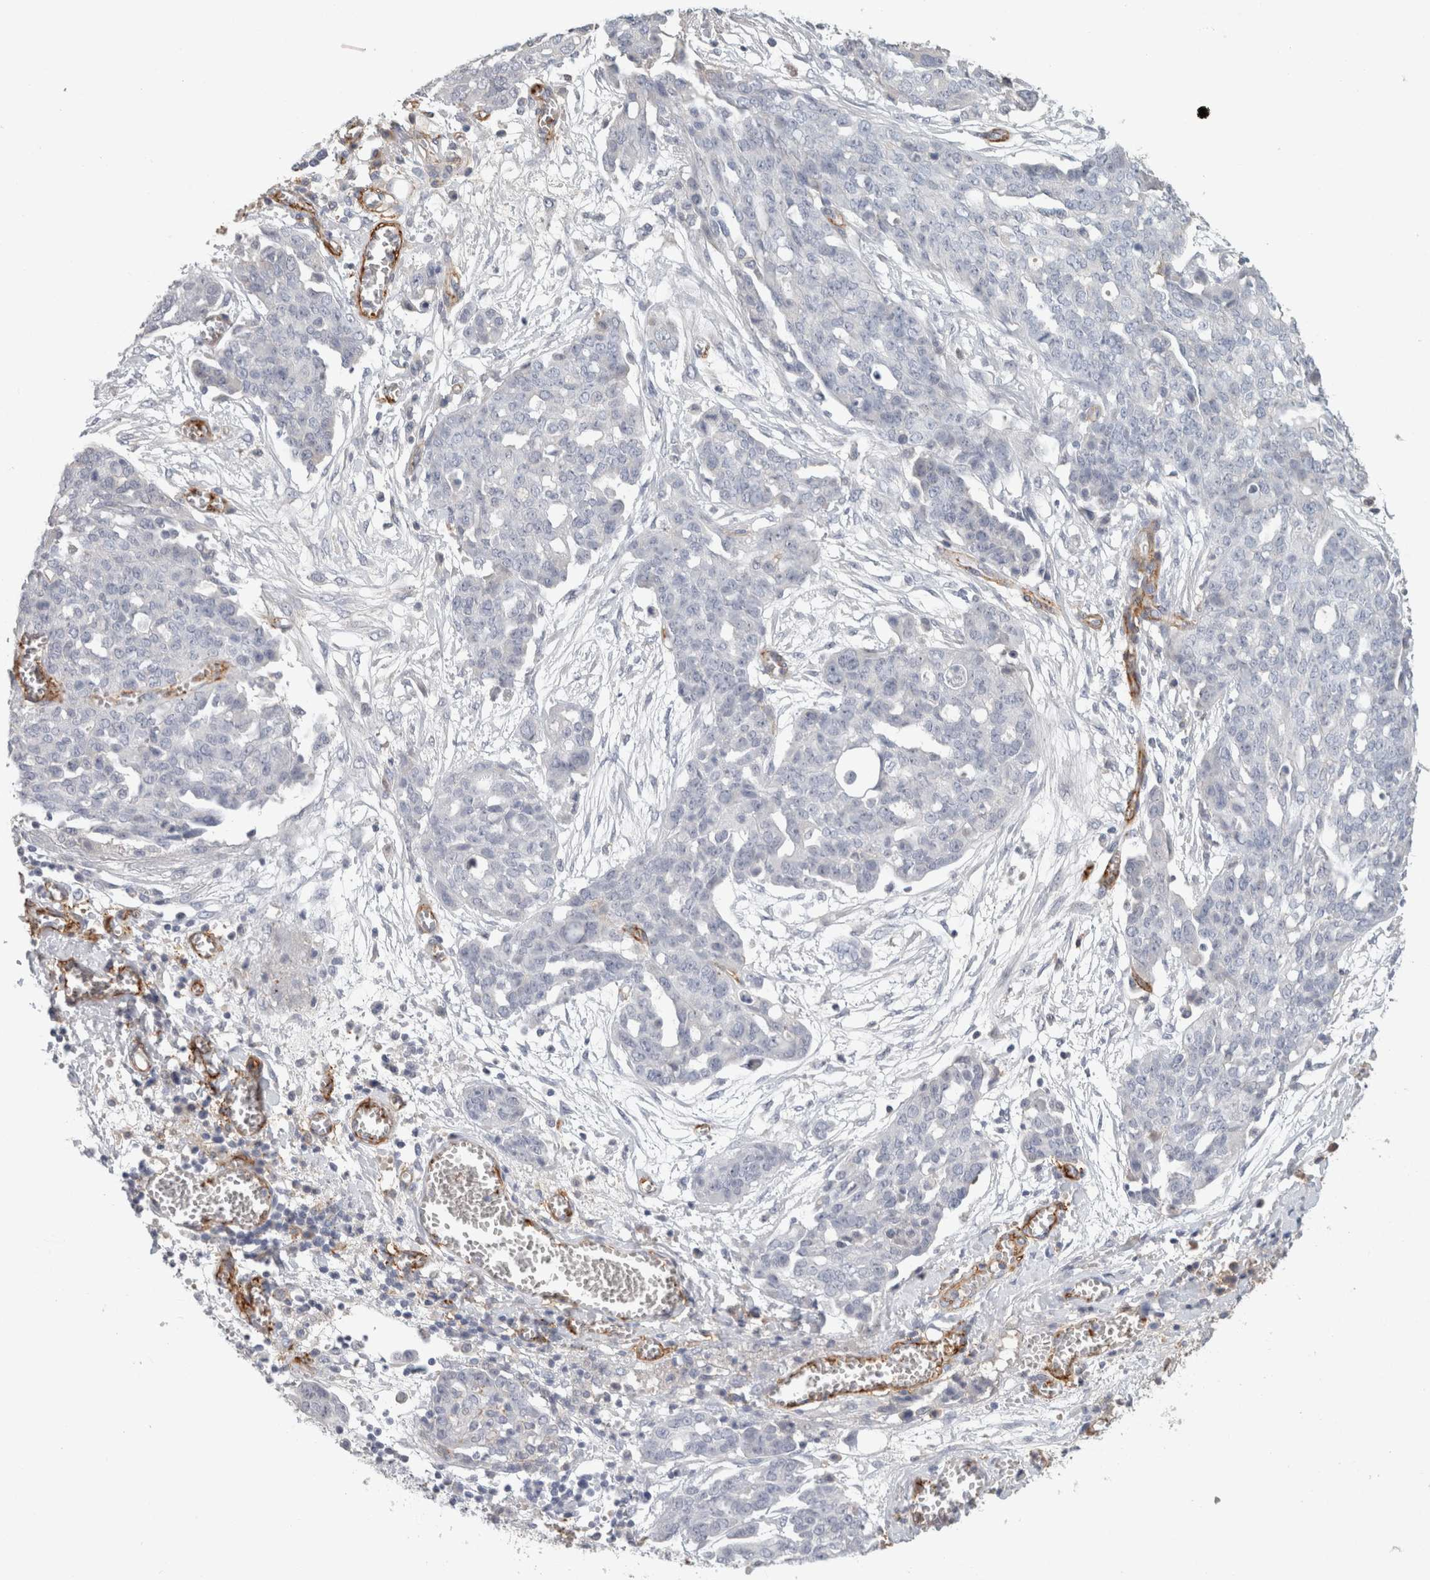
{"staining": {"intensity": "negative", "quantity": "none", "location": "none"}, "tissue": "ovarian cancer", "cell_type": "Tumor cells", "image_type": "cancer", "snomed": [{"axis": "morphology", "description": "Cystadenocarcinoma, serous, NOS"}, {"axis": "topography", "description": "Soft tissue"}, {"axis": "topography", "description": "Ovary"}], "caption": "This is an immunohistochemistry (IHC) histopathology image of serous cystadenocarcinoma (ovarian). There is no staining in tumor cells.", "gene": "CD36", "patient": {"sex": "female", "age": 57}}